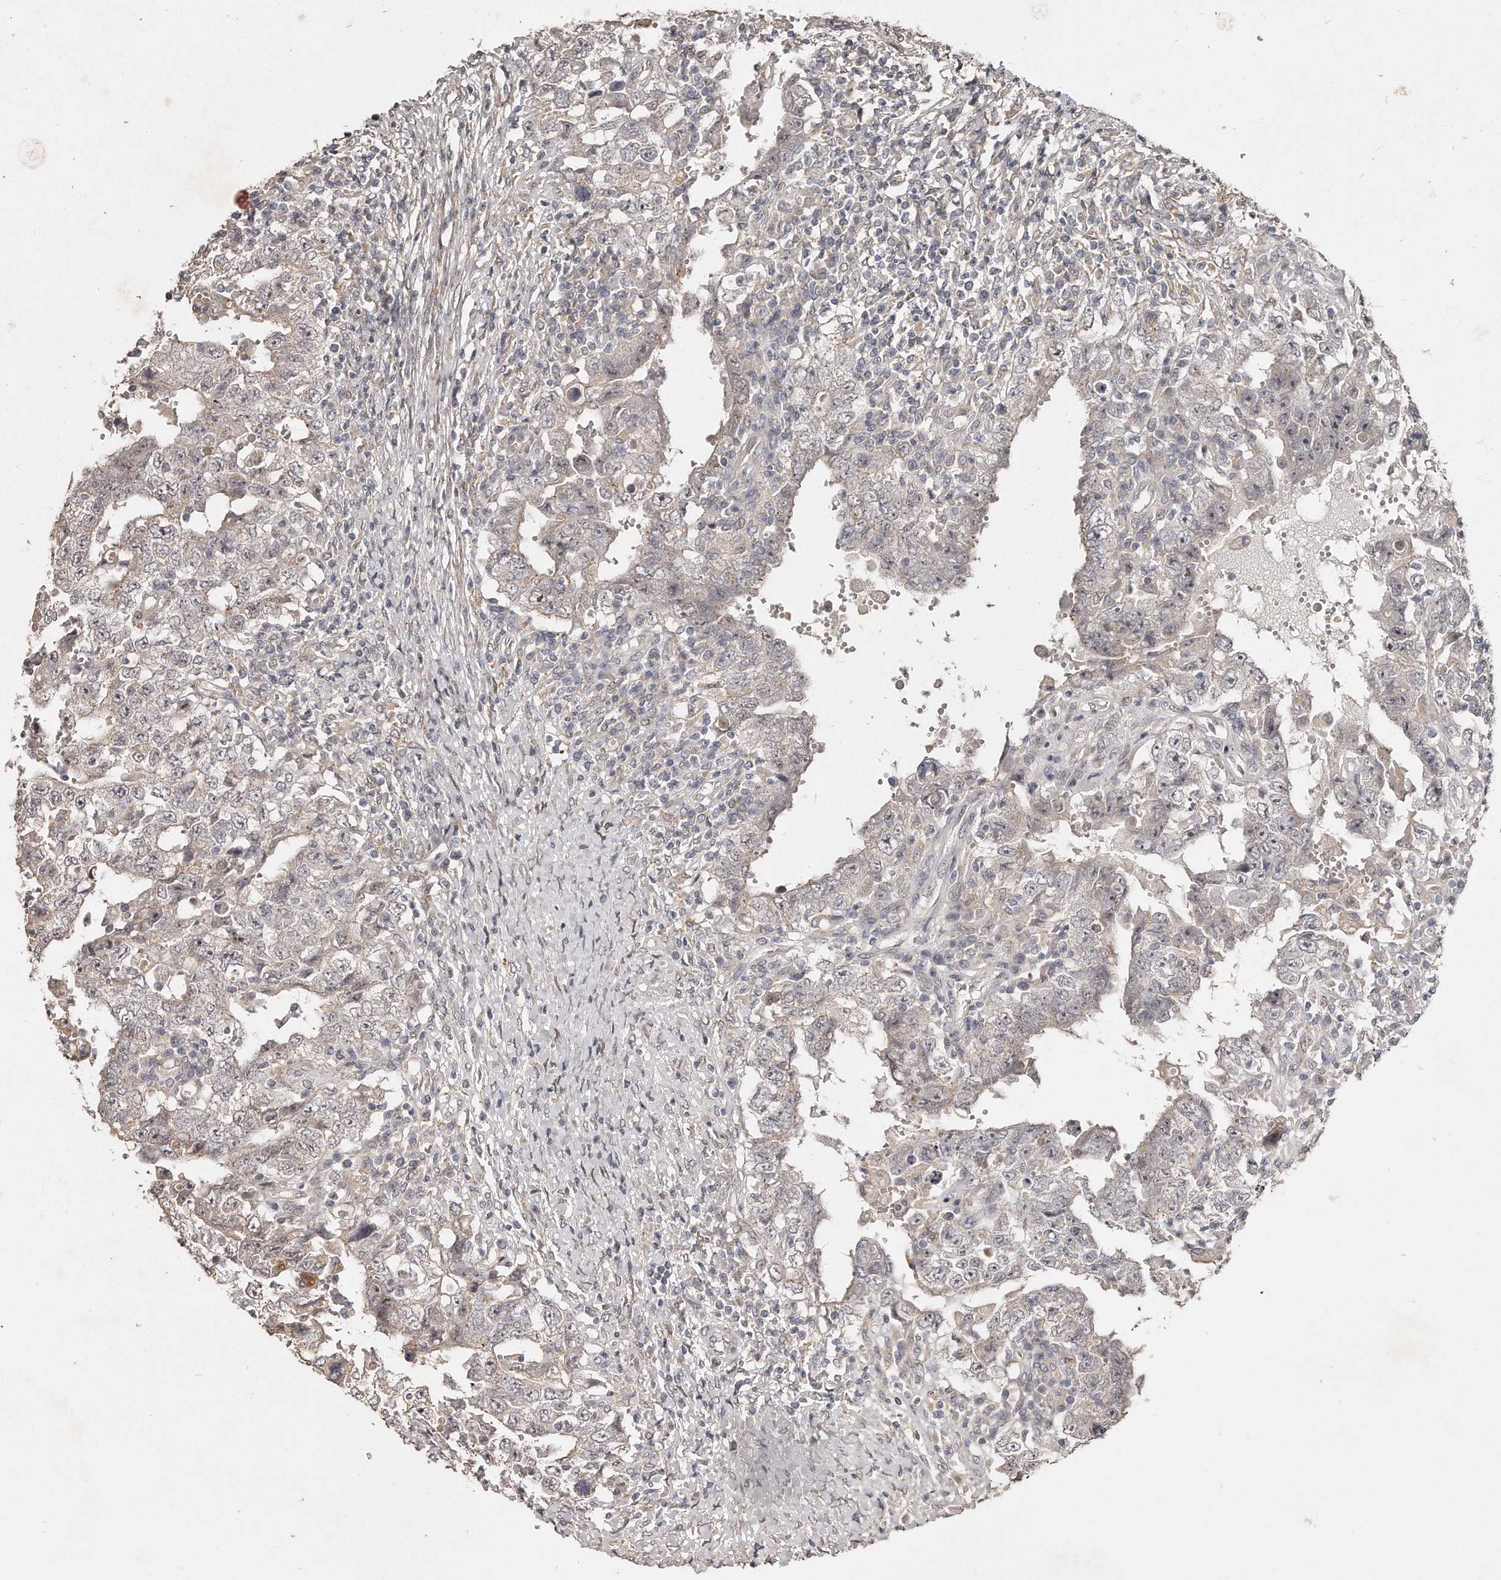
{"staining": {"intensity": "negative", "quantity": "none", "location": "none"}, "tissue": "testis cancer", "cell_type": "Tumor cells", "image_type": "cancer", "snomed": [{"axis": "morphology", "description": "Carcinoma, Embryonal, NOS"}, {"axis": "topography", "description": "Testis"}], "caption": "This is an immunohistochemistry micrograph of testis cancer (embryonal carcinoma). There is no expression in tumor cells.", "gene": "HASPIN", "patient": {"sex": "male", "age": 26}}